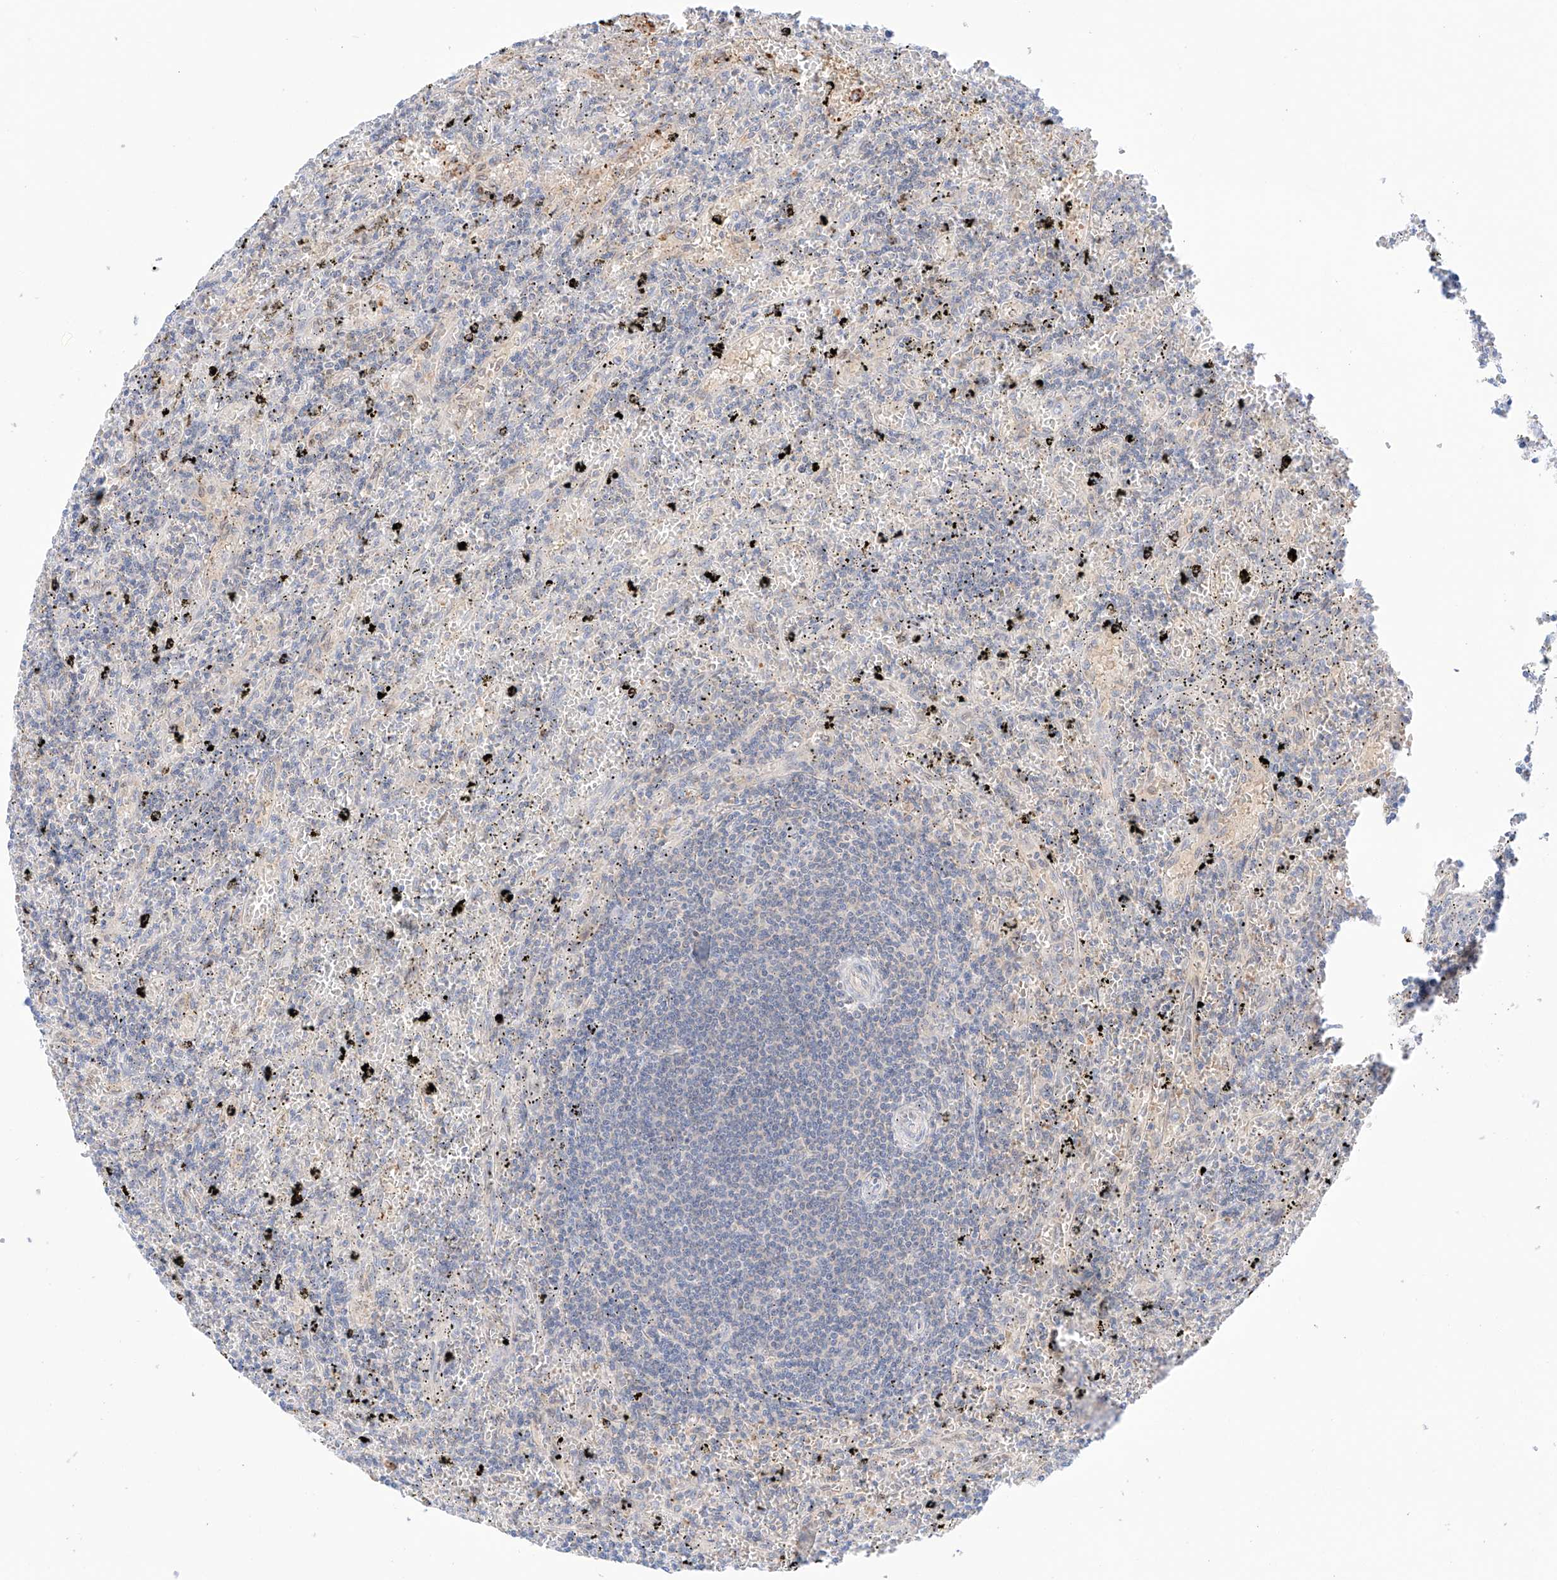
{"staining": {"intensity": "negative", "quantity": "none", "location": "none"}, "tissue": "lymphoma", "cell_type": "Tumor cells", "image_type": "cancer", "snomed": [{"axis": "morphology", "description": "Malignant lymphoma, non-Hodgkin's type, Low grade"}, {"axis": "topography", "description": "Spleen"}], "caption": "Photomicrograph shows no protein expression in tumor cells of lymphoma tissue. The staining is performed using DAB brown chromogen with nuclei counter-stained in using hematoxylin.", "gene": "PGGT1B", "patient": {"sex": "male", "age": 76}}